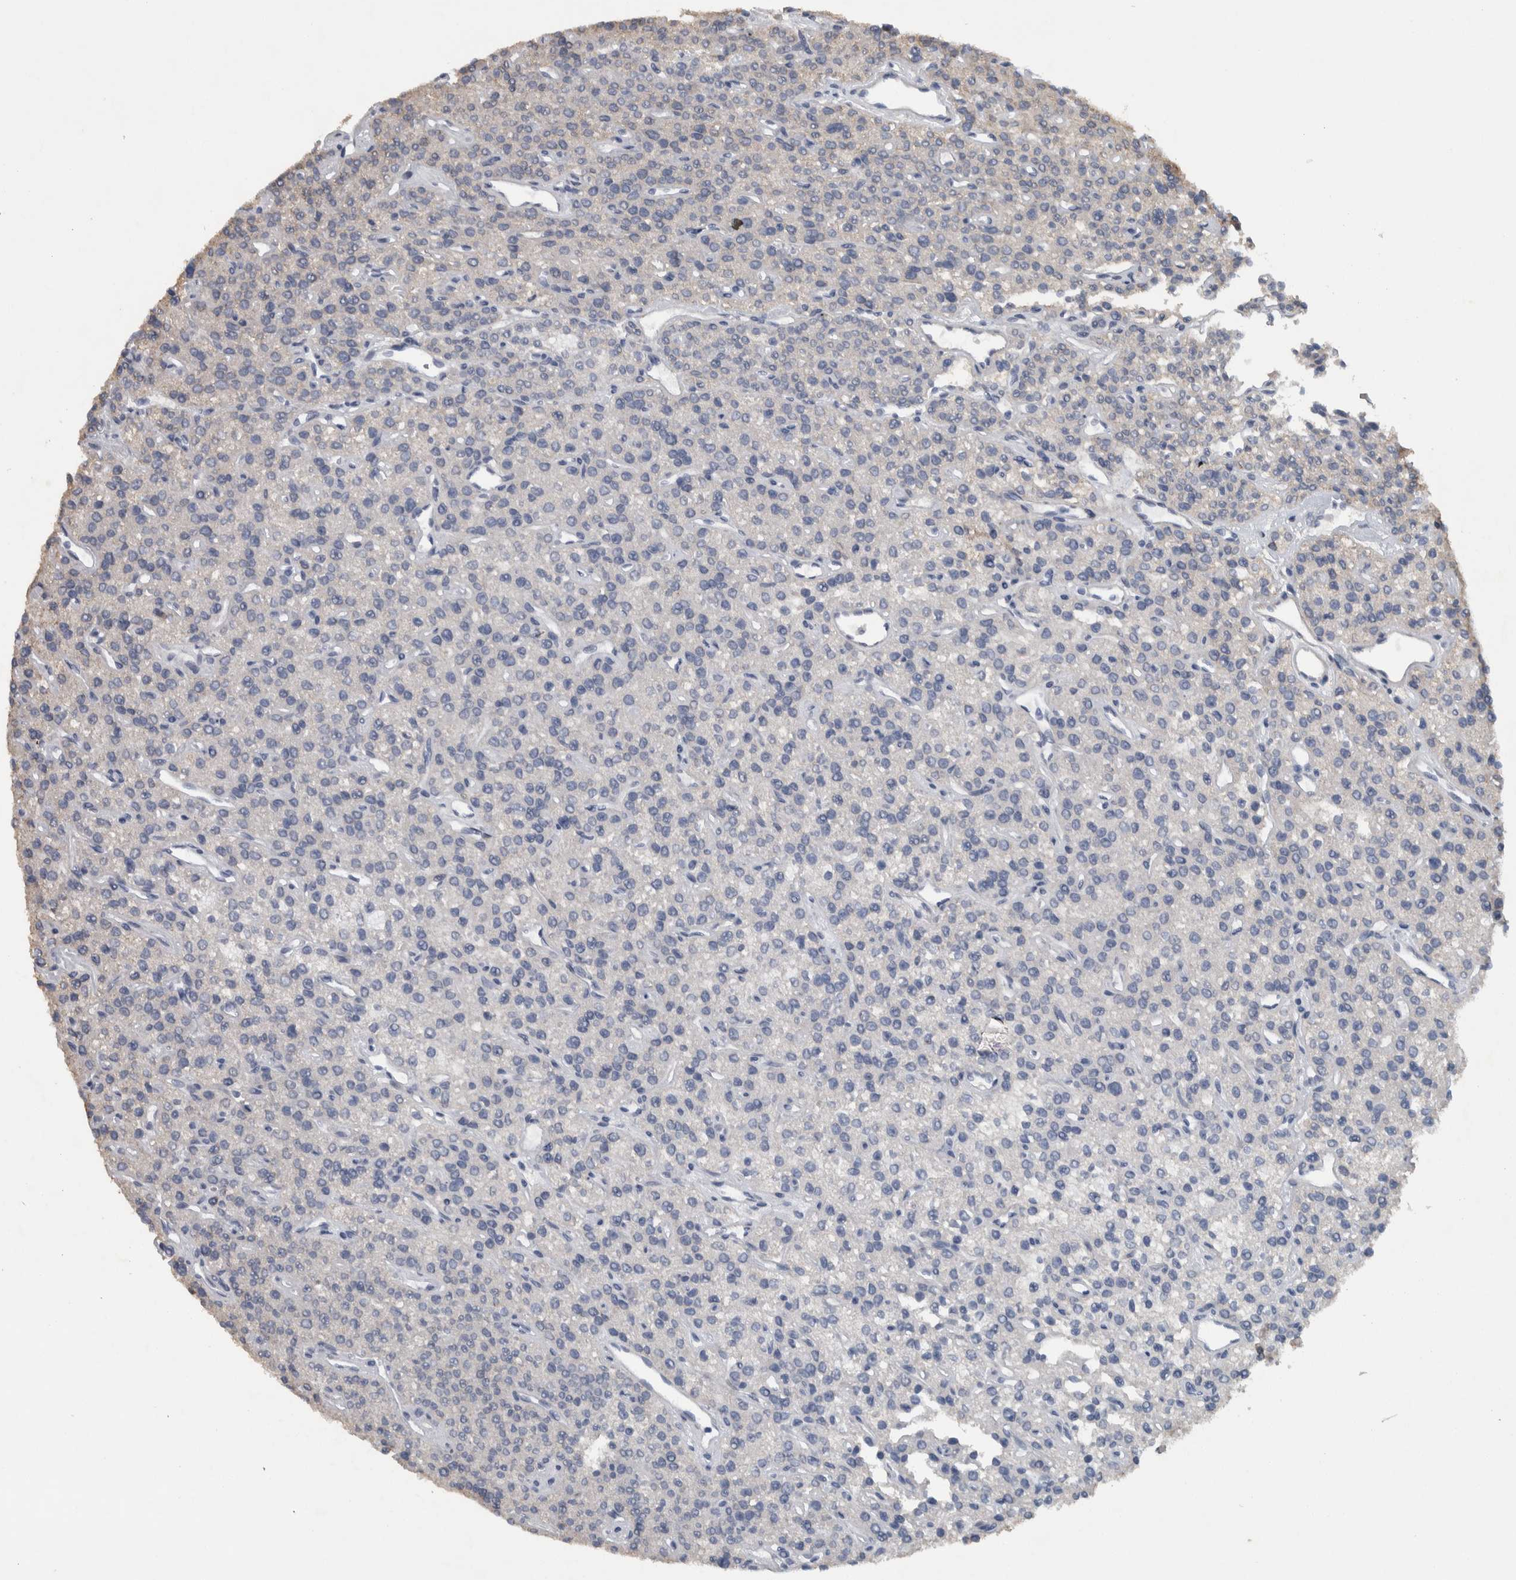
{"staining": {"intensity": "weak", "quantity": "25%-75%", "location": "cytoplasmic/membranous"}, "tissue": "parathyroid gland", "cell_type": "Glandular cells", "image_type": "normal", "snomed": [{"axis": "morphology", "description": "Normal tissue, NOS"}, {"axis": "topography", "description": "Parathyroid gland"}], "caption": "This histopathology image exhibits IHC staining of benign human parathyroid gland, with low weak cytoplasmic/membranous expression in approximately 25%-75% of glandular cells.", "gene": "NT5C2", "patient": {"sex": "male", "age": 46}}